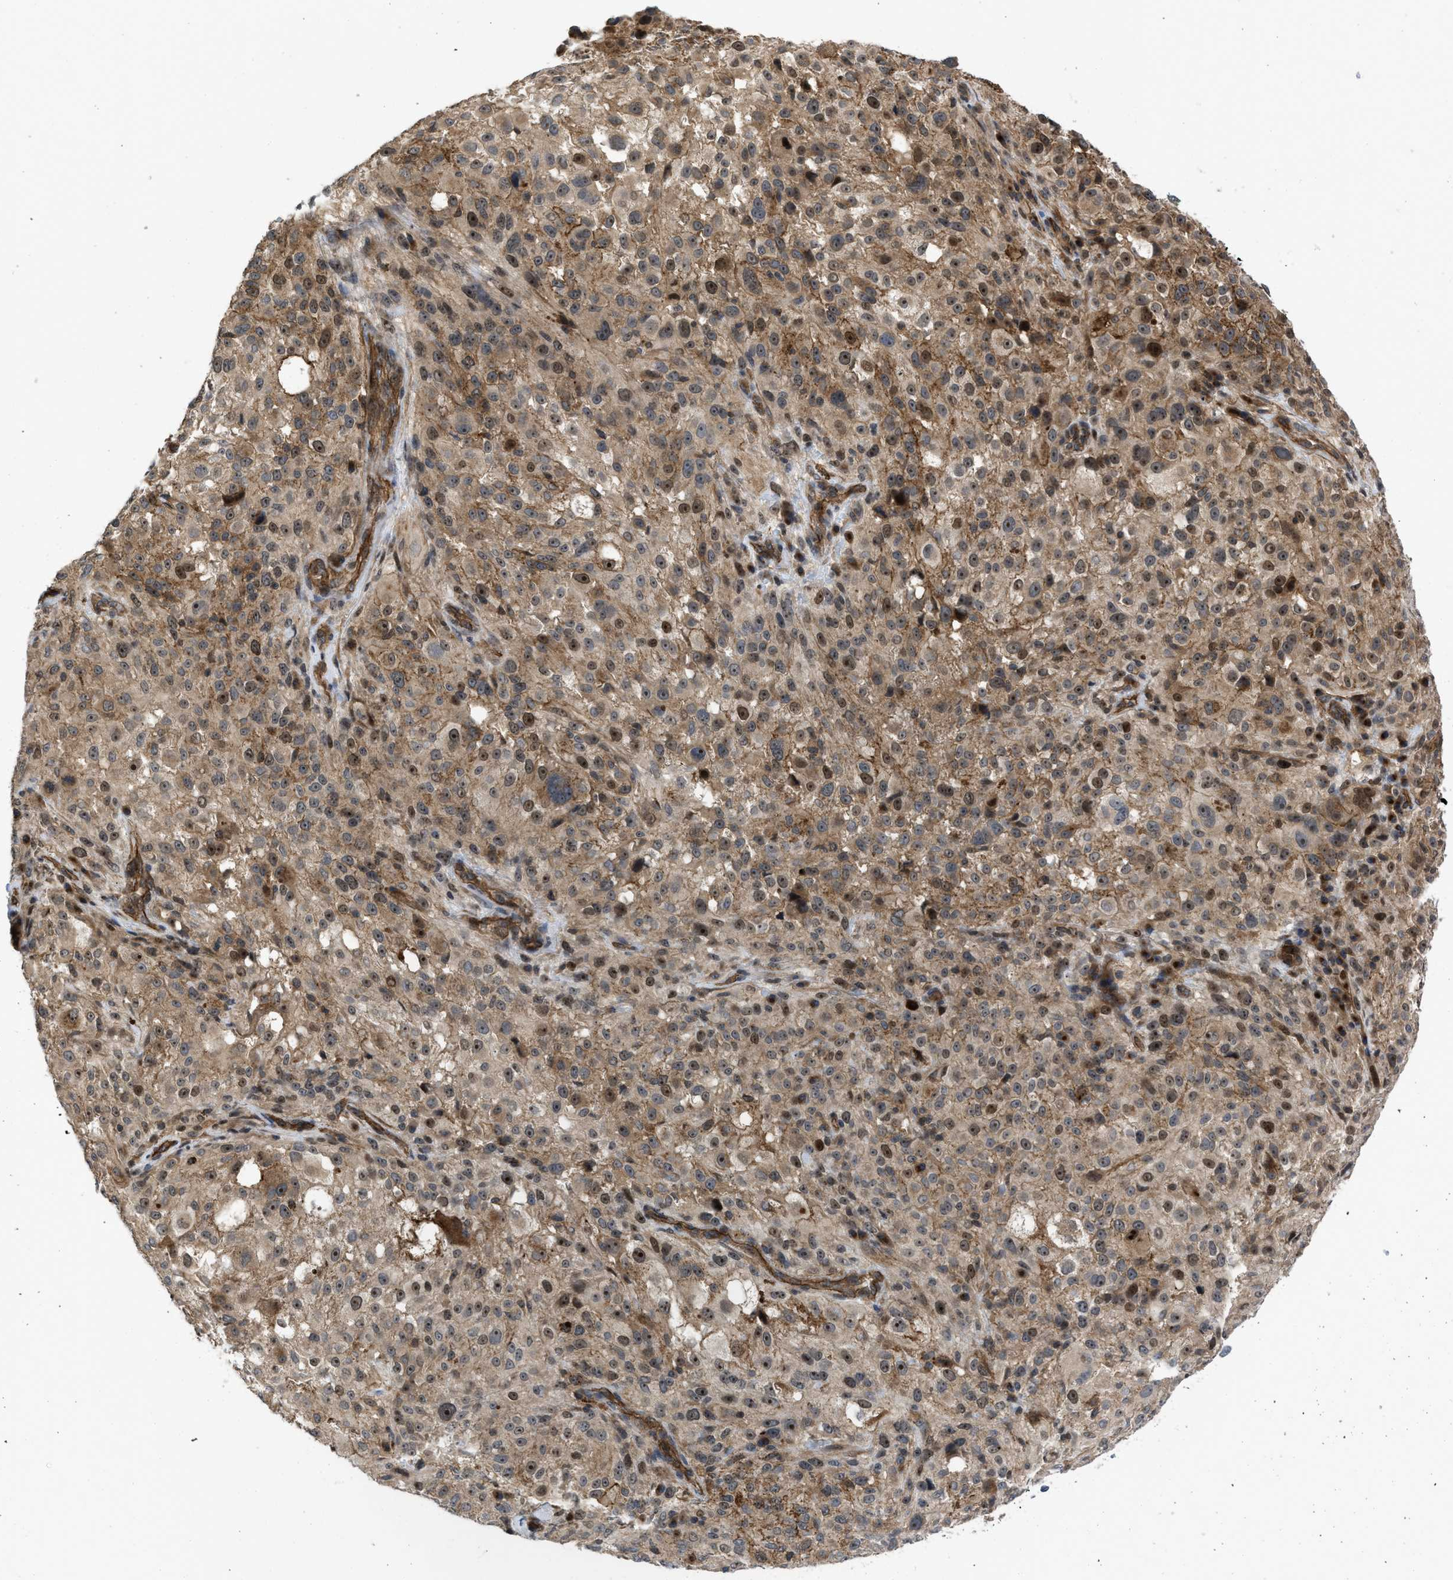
{"staining": {"intensity": "moderate", "quantity": ">75%", "location": "cytoplasmic/membranous,nuclear"}, "tissue": "melanoma", "cell_type": "Tumor cells", "image_type": "cancer", "snomed": [{"axis": "morphology", "description": "Necrosis, NOS"}, {"axis": "morphology", "description": "Malignant melanoma, NOS"}, {"axis": "topography", "description": "Skin"}], "caption": "Protein staining by immunohistochemistry exhibits moderate cytoplasmic/membranous and nuclear expression in about >75% of tumor cells in malignant melanoma.", "gene": "GPATCH2L", "patient": {"sex": "female", "age": 87}}